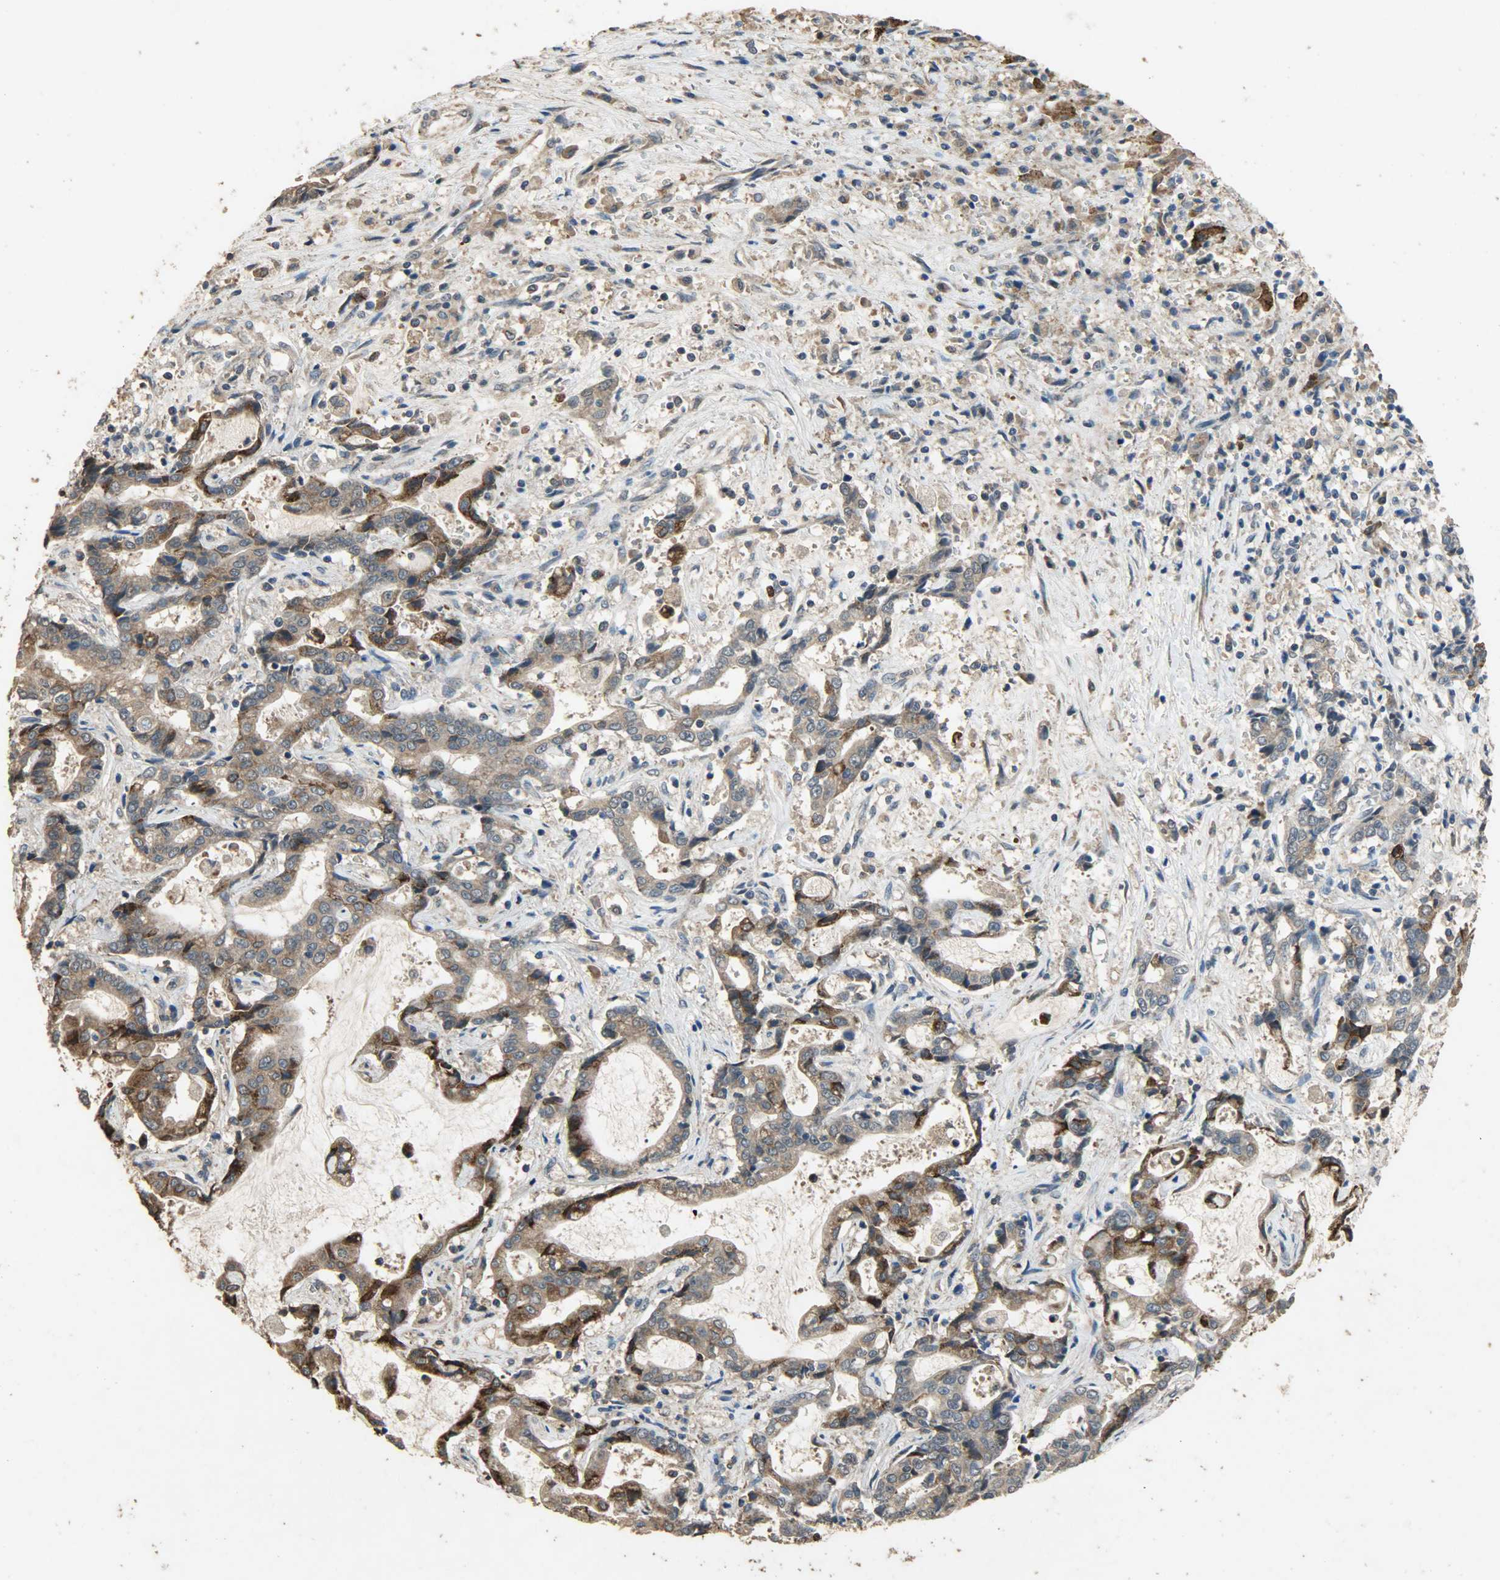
{"staining": {"intensity": "moderate", "quantity": ">75%", "location": "cytoplasmic/membranous"}, "tissue": "liver cancer", "cell_type": "Tumor cells", "image_type": "cancer", "snomed": [{"axis": "morphology", "description": "Cholangiocarcinoma"}, {"axis": "topography", "description": "Liver"}], "caption": "A brown stain labels moderate cytoplasmic/membranous staining of a protein in human liver cancer (cholangiocarcinoma) tumor cells.", "gene": "CDKN2C", "patient": {"sex": "male", "age": 57}}